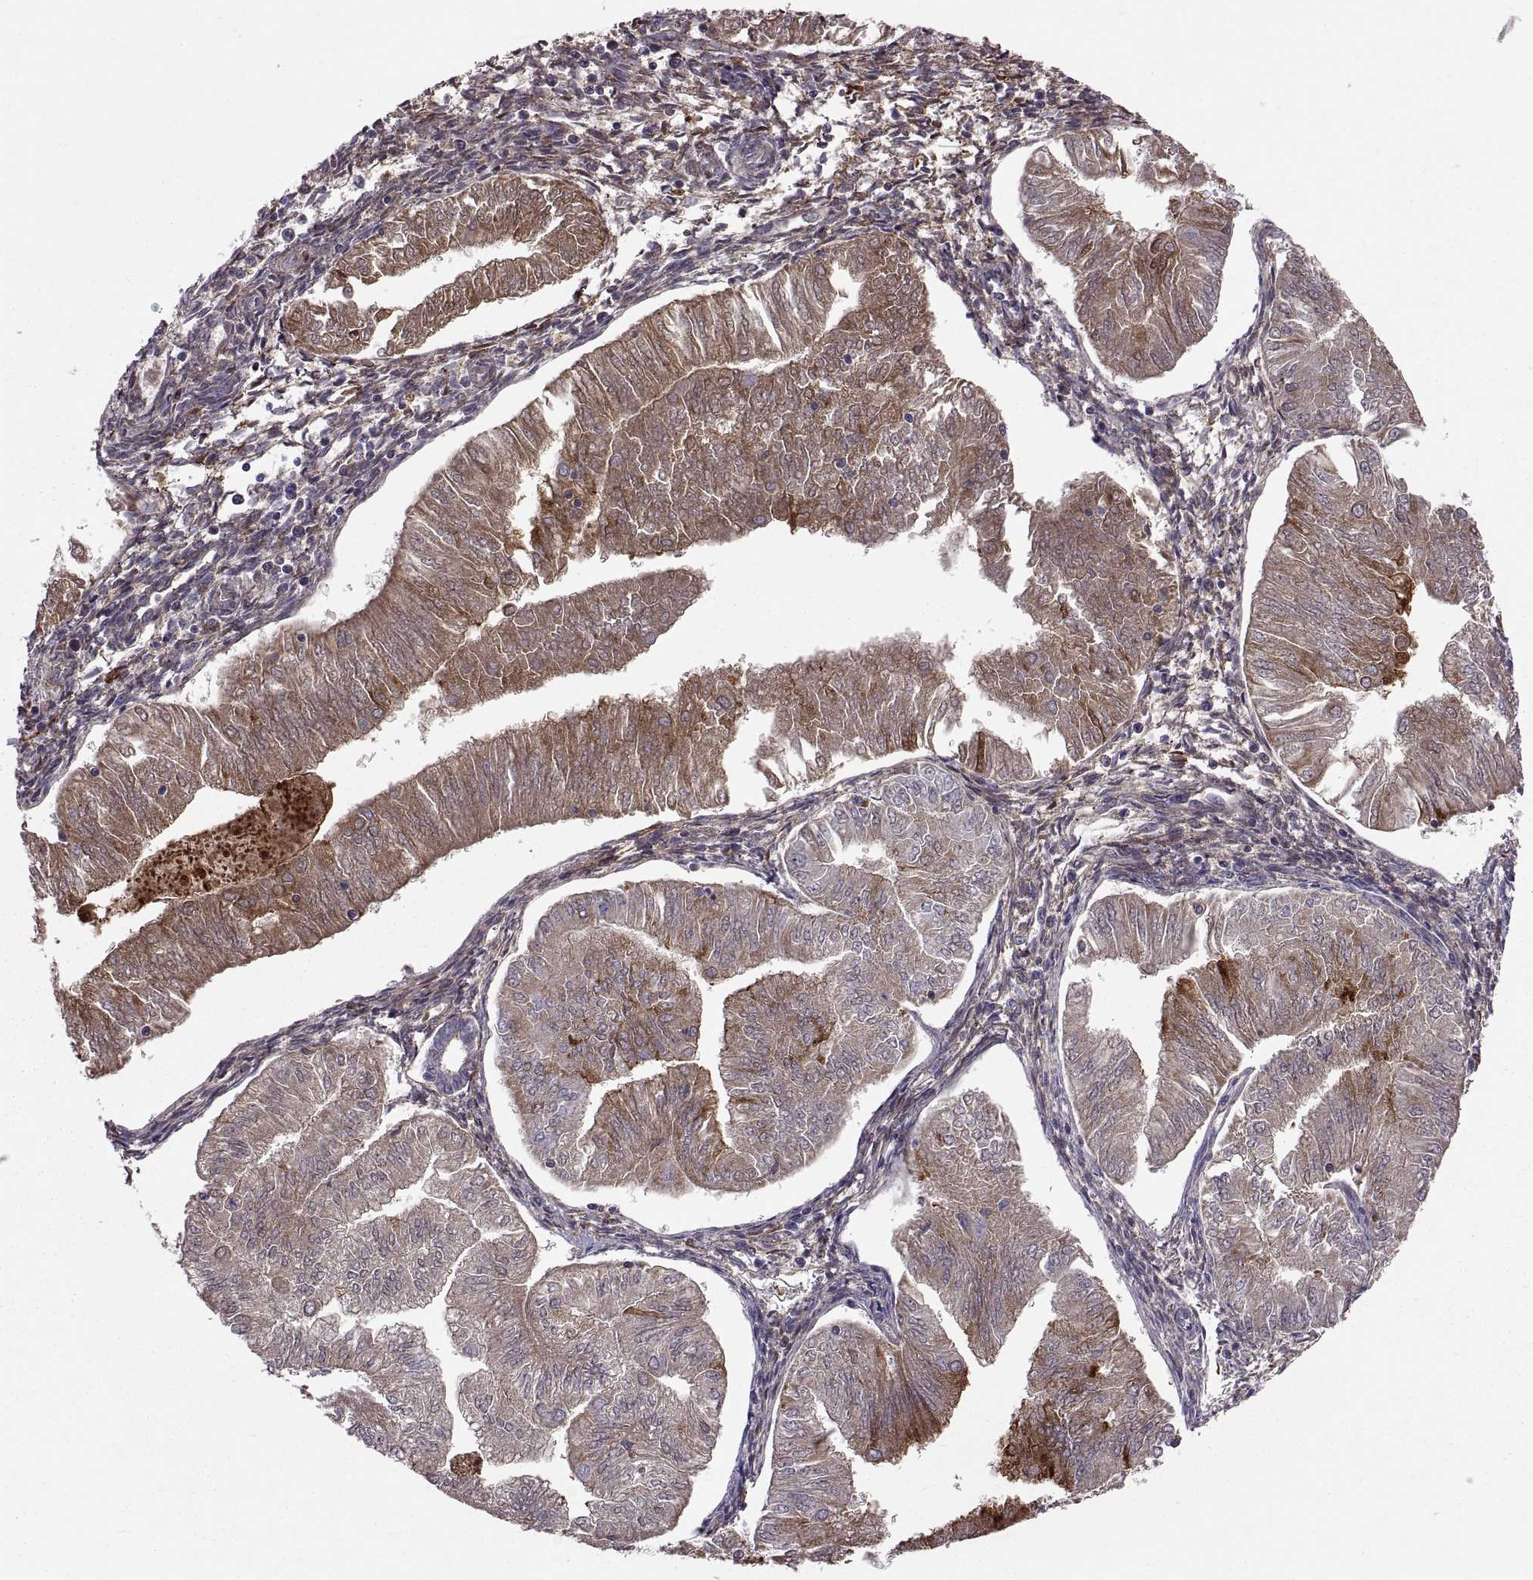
{"staining": {"intensity": "moderate", "quantity": "25%-75%", "location": "cytoplasmic/membranous"}, "tissue": "endometrial cancer", "cell_type": "Tumor cells", "image_type": "cancer", "snomed": [{"axis": "morphology", "description": "Adenocarcinoma, NOS"}, {"axis": "topography", "description": "Endometrium"}], "caption": "Protein analysis of endometrial cancer (adenocarcinoma) tissue displays moderate cytoplasmic/membranous expression in approximately 25%-75% of tumor cells.", "gene": "EMILIN2", "patient": {"sex": "female", "age": 53}}